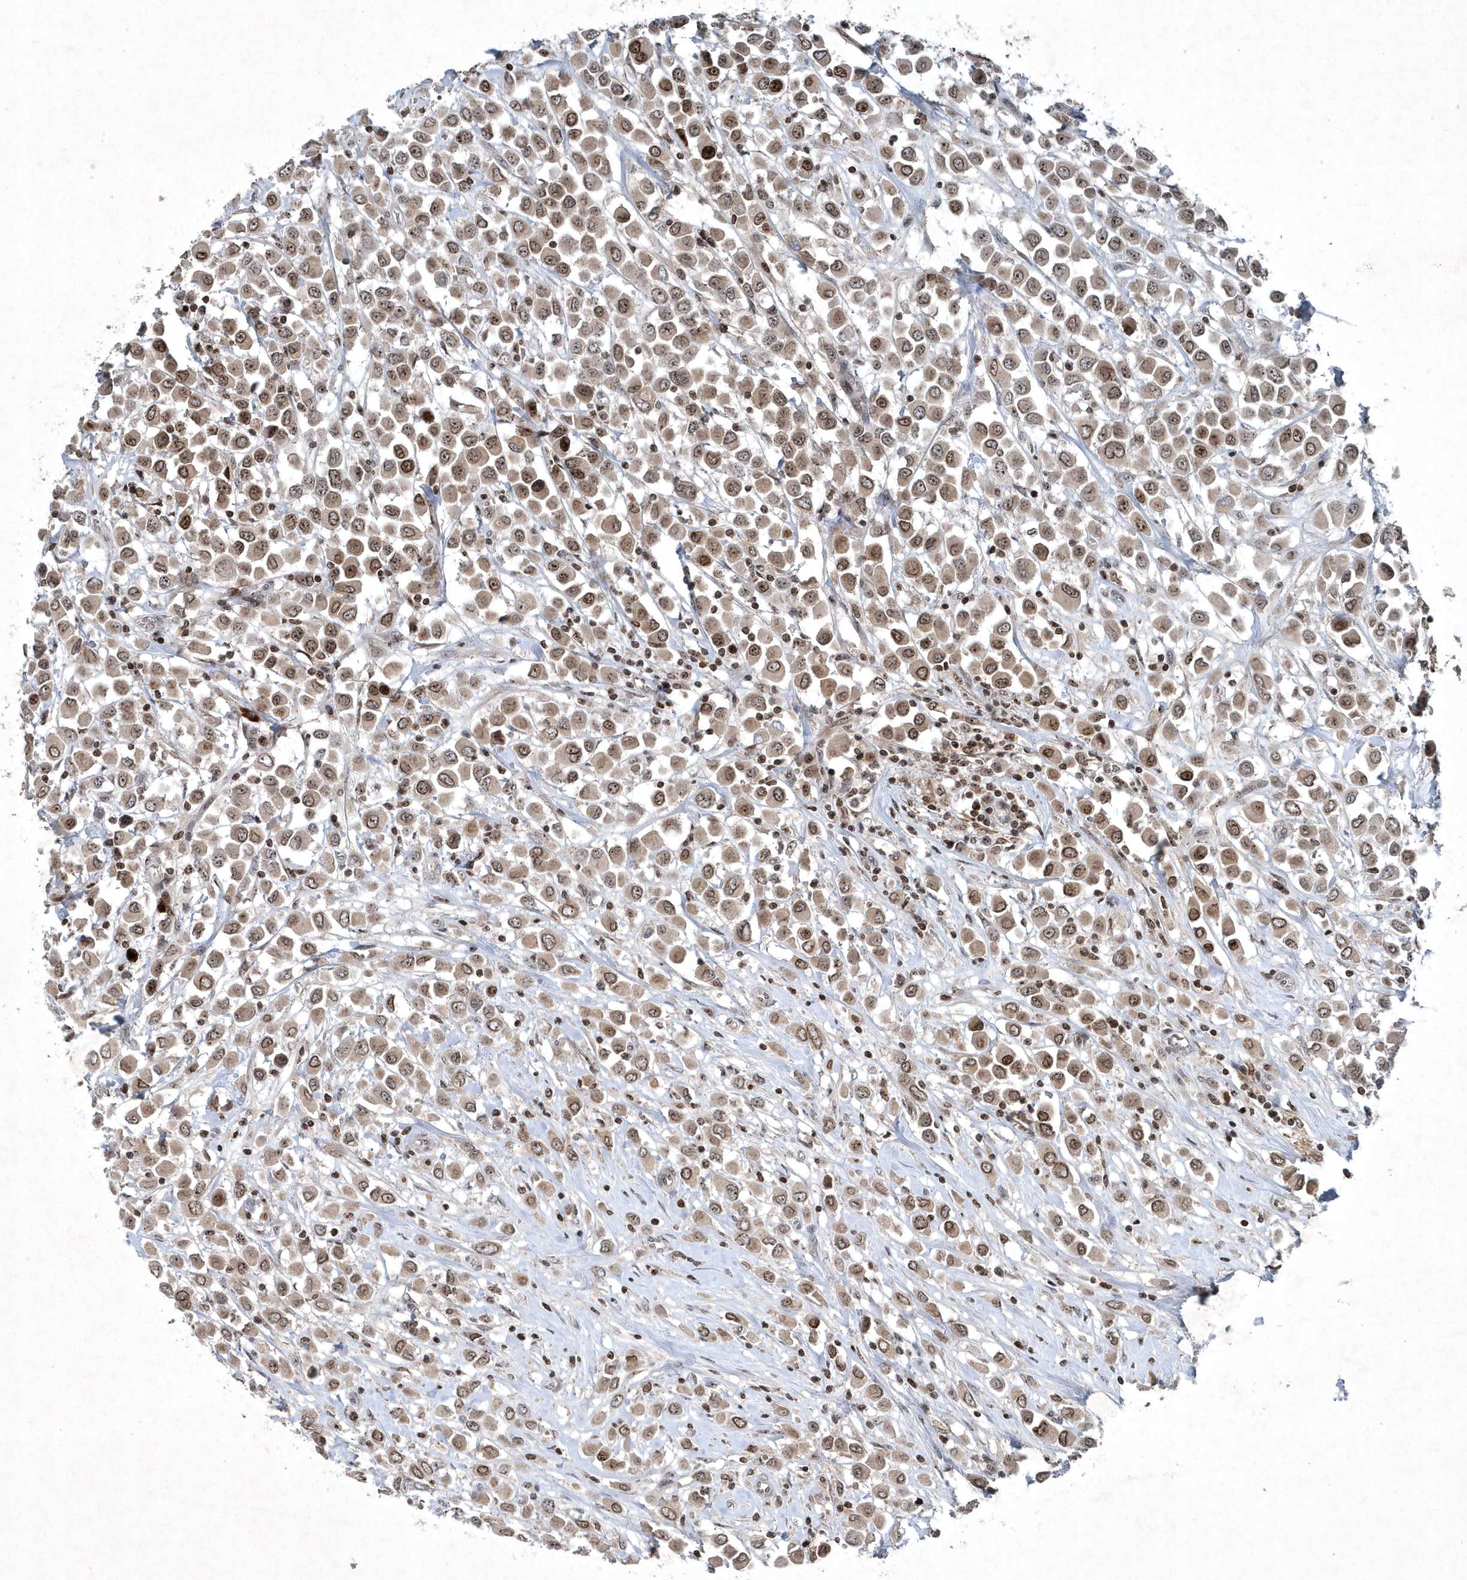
{"staining": {"intensity": "moderate", "quantity": ">75%", "location": "nuclear"}, "tissue": "breast cancer", "cell_type": "Tumor cells", "image_type": "cancer", "snomed": [{"axis": "morphology", "description": "Duct carcinoma"}, {"axis": "topography", "description": "Breast"}], "caption": "A photomicrograph of human breast cancer (invasive ductal carcinoma) stained for a protein displays moderate nuclear brown staining in tumor cells.", "gene": "QTRT2", "patient": {"sex": "female", "age": 61}}